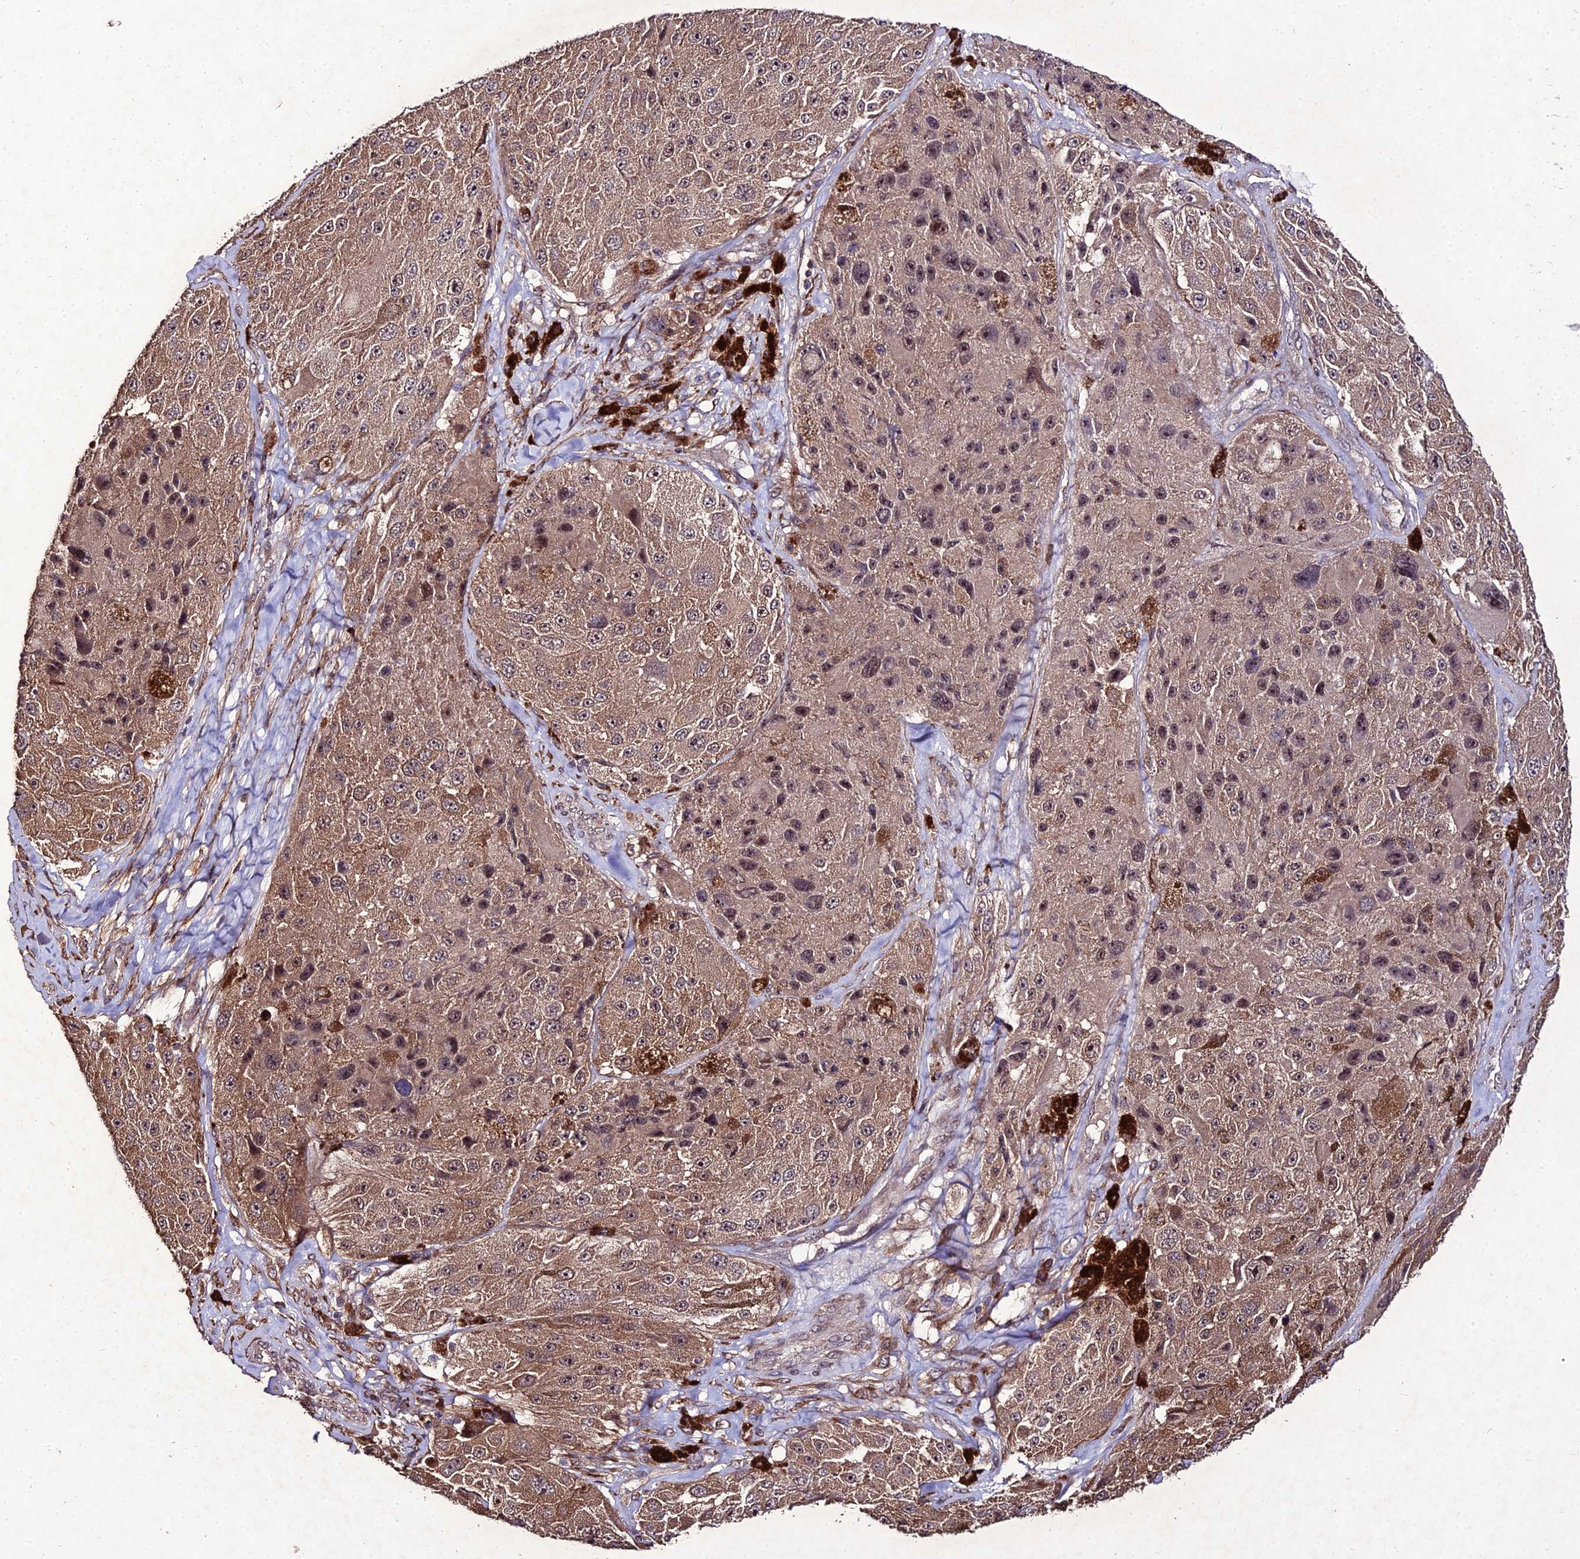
{"staining": {"intensity": "weak", "quantity": ">75%", "location": "cytoplasmic/membranous,nuclear"}, "tissue": "melanoma", "cell_type": "Tumor cells", "image_type": "cancer", "snomed": [{"axis": "morphology", "description": "Malignant melanoma, Metastatic site"}, {"axis": "topography", "description": "Lymph node"}], "caption": "Protein expression analysis of human malignant melanoma (metastatic site) reveals weak cytoplasmic/membranous and nuclear positivity in about >75% of tumor cells.", "gene": "ZNF766", "patient": {"sex": "male", "age": 62}}